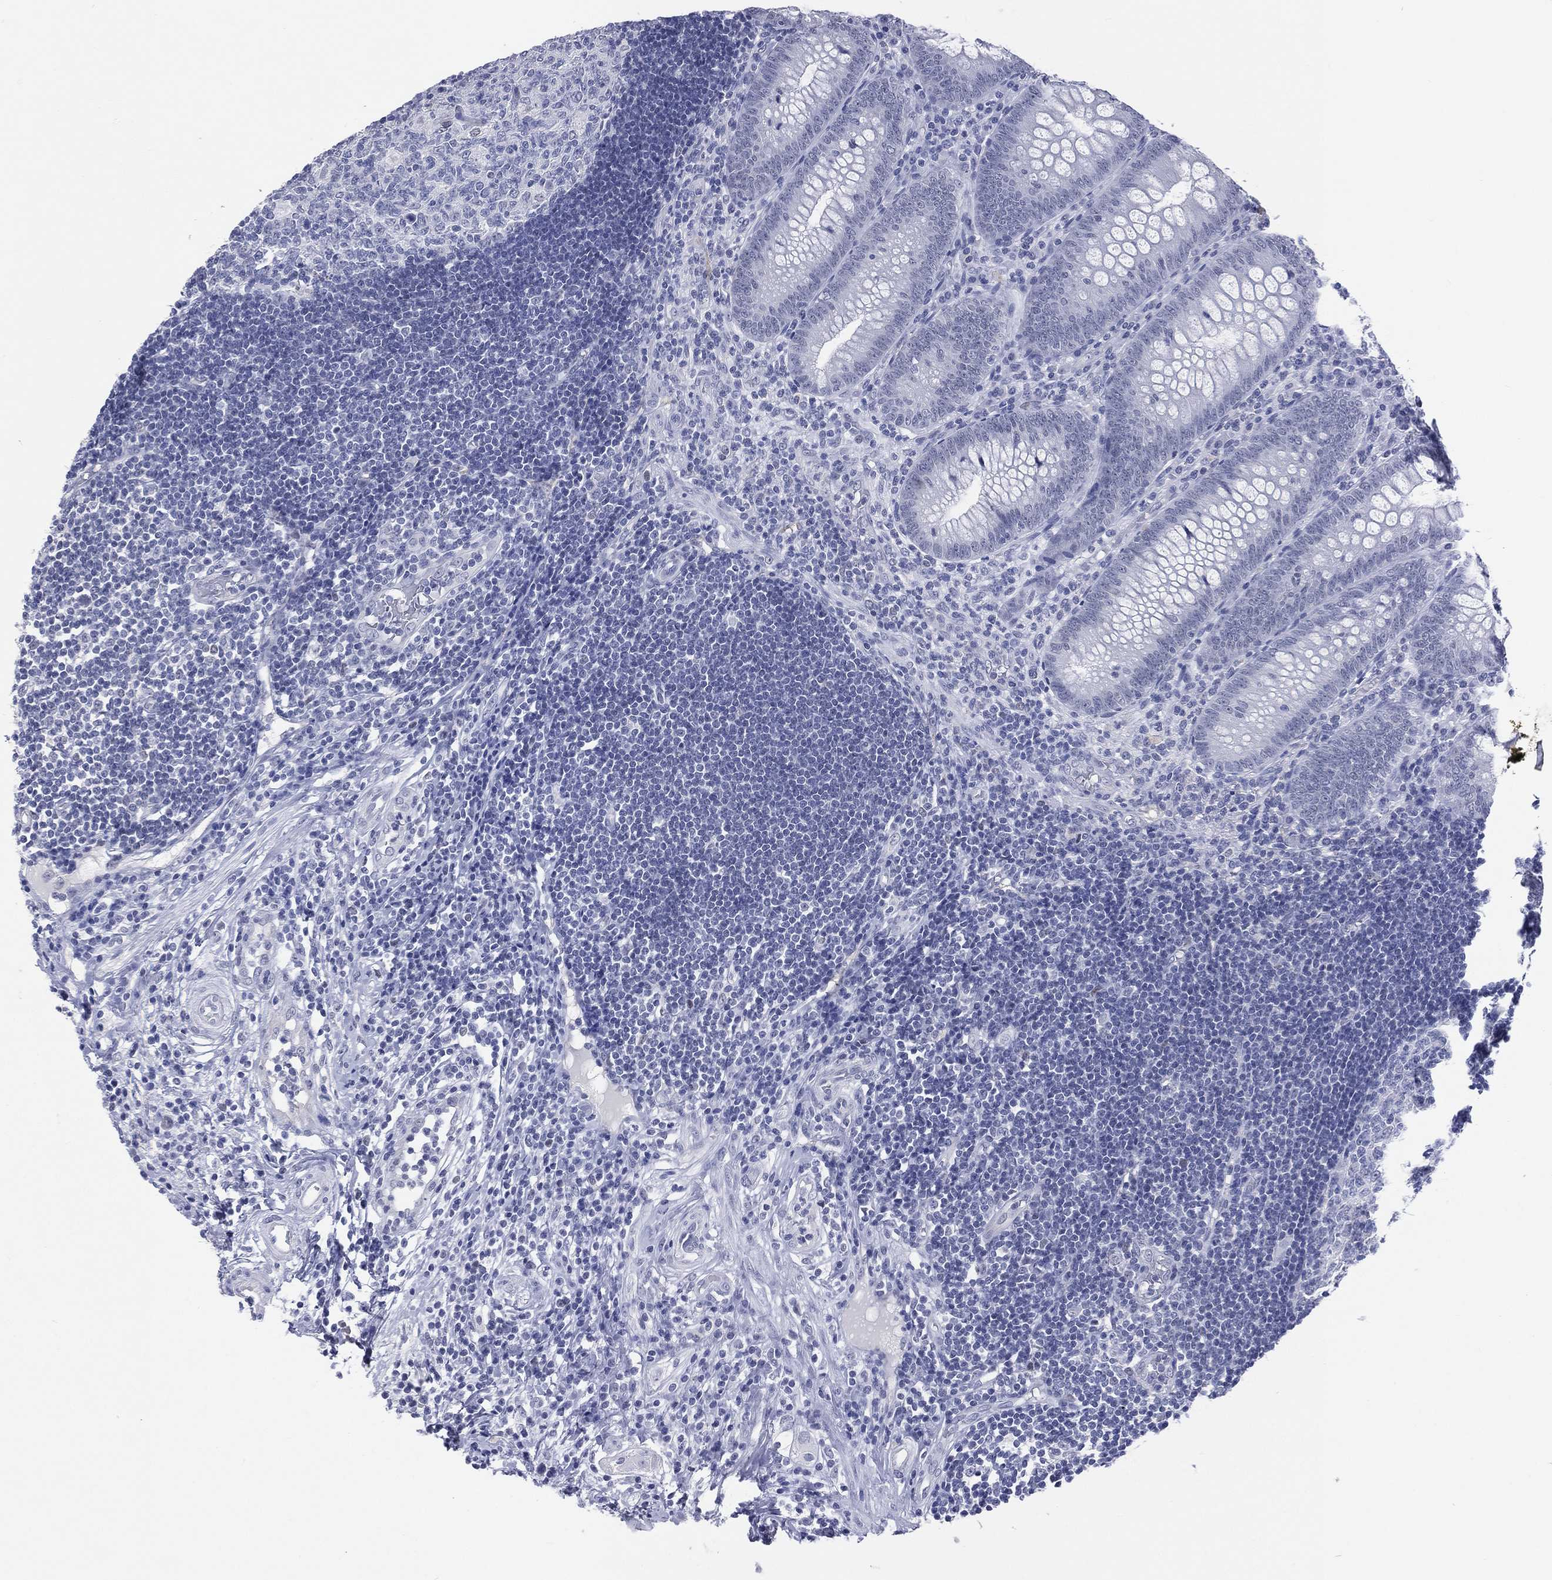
{"staining": {"intensity": "negative", "quantity": "none", "location": "none"}, "tissue": "appendix", "cell_type": "Glandular cells", "image_type": "normal", "snomed": [{"axis": "morphology", "description": "Normal tissue, NOS"}, {"axis": "morphology", "description": "Inflammation, NOS"}, {"axis": "topography", "description": "Appendix"}], "caption": "A histopathology image of appendix stained for a protein displays no brown staining in glandular cells.", "gene": "SSX1", "patient": {"sex": "male", "age": 16}}